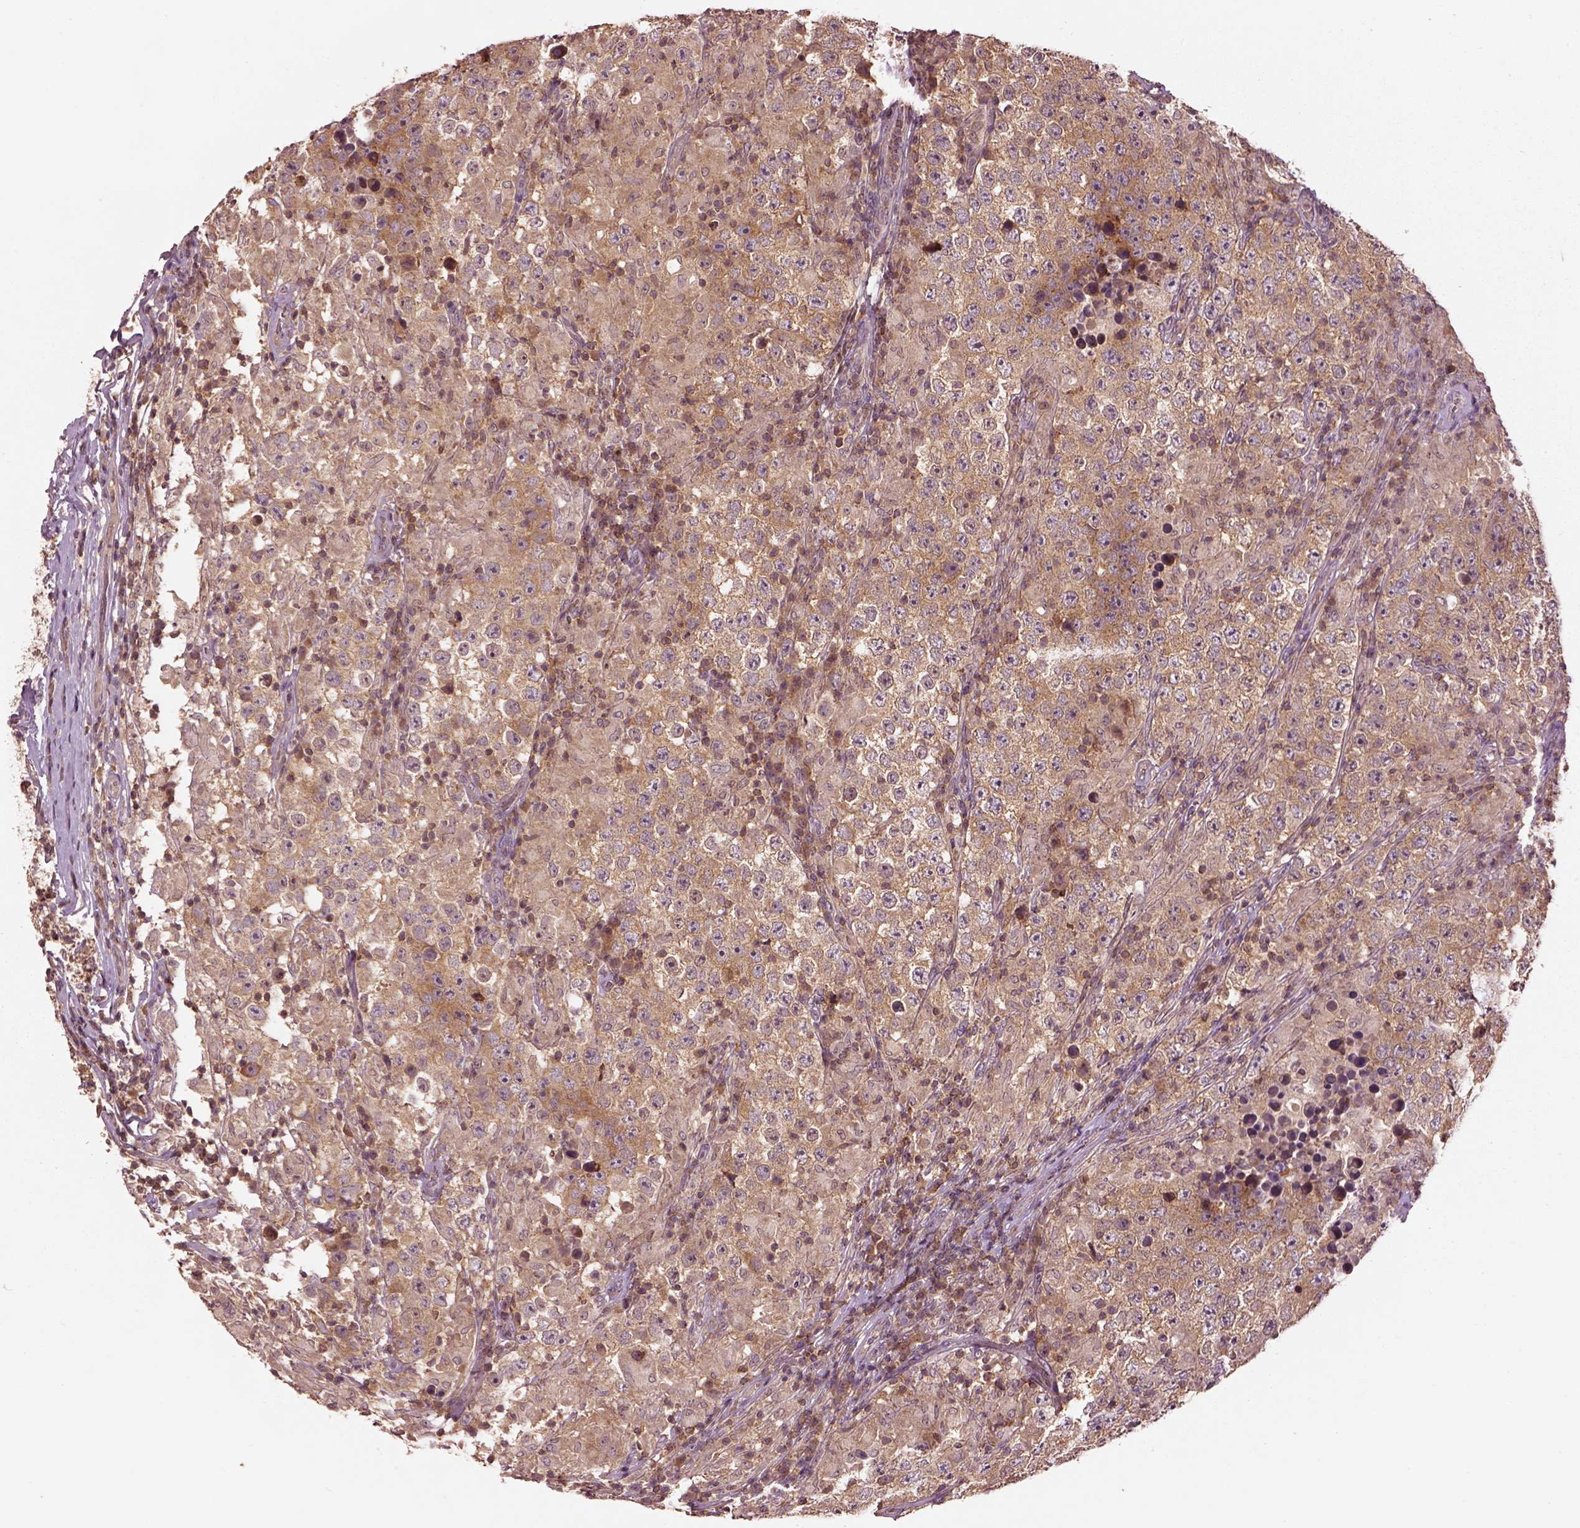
{"staining": {"intensity": "negative", "quantity": "none", "location": "none"}, "tissue": "testis cancer", "cell_type": "Tumor cells", "image_type": "cancer", "snomed": [{"axis": "morphology", "description": "Seminoma, NOS"}, {"axis": "morphology", "description": "Carcinoma, Embryonal, NOS"}, {"axis": "topography", "description": "Testis"}], "caption": "There is no significant positivity in tumor cells of embryonal carcinoma (testis).", "gene": "MTHFS", "patient": {"sex": "male", "age": 41}}